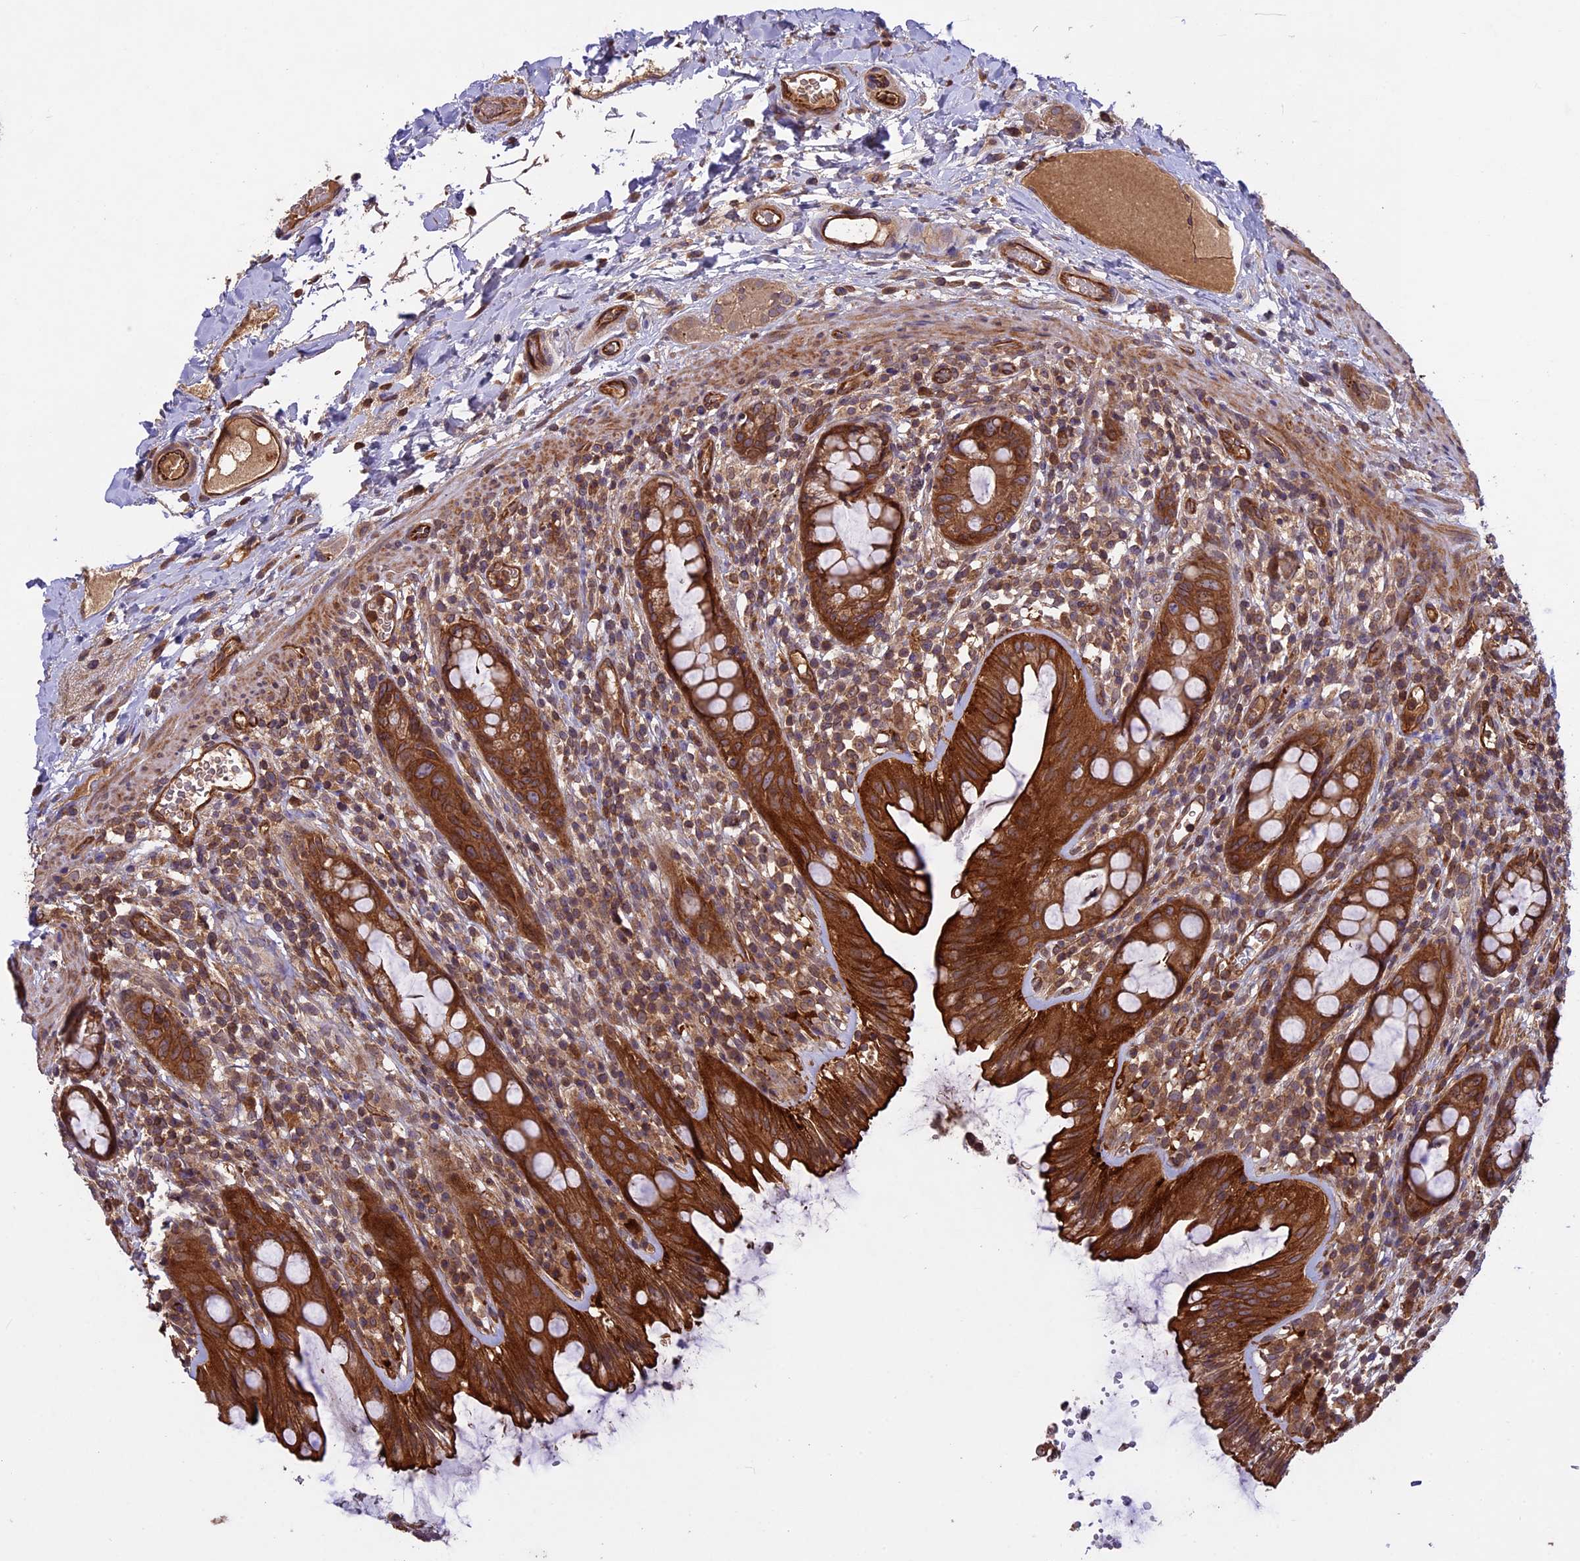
{"staining": {"intensity": "strong", "quantity": ">75%", "location": "cytoplasmic/membranous"}, "tissue": "rectum", "cell_type": "Glandular cells", "image_type": "normal", "snomed": [{"axis": "morphology", "description": "Normal tissue, NOS"}, {"axis": "topography", "description": "Rectum"}], "caption": "This micrograph displays immunohistochemistry staining of normal human rectum, with high strong cytoplasmic/membranous staining in about >75% of glandular cells.", "gene": "CCDC125", "patient": {"sex": "female", "age": 57}}